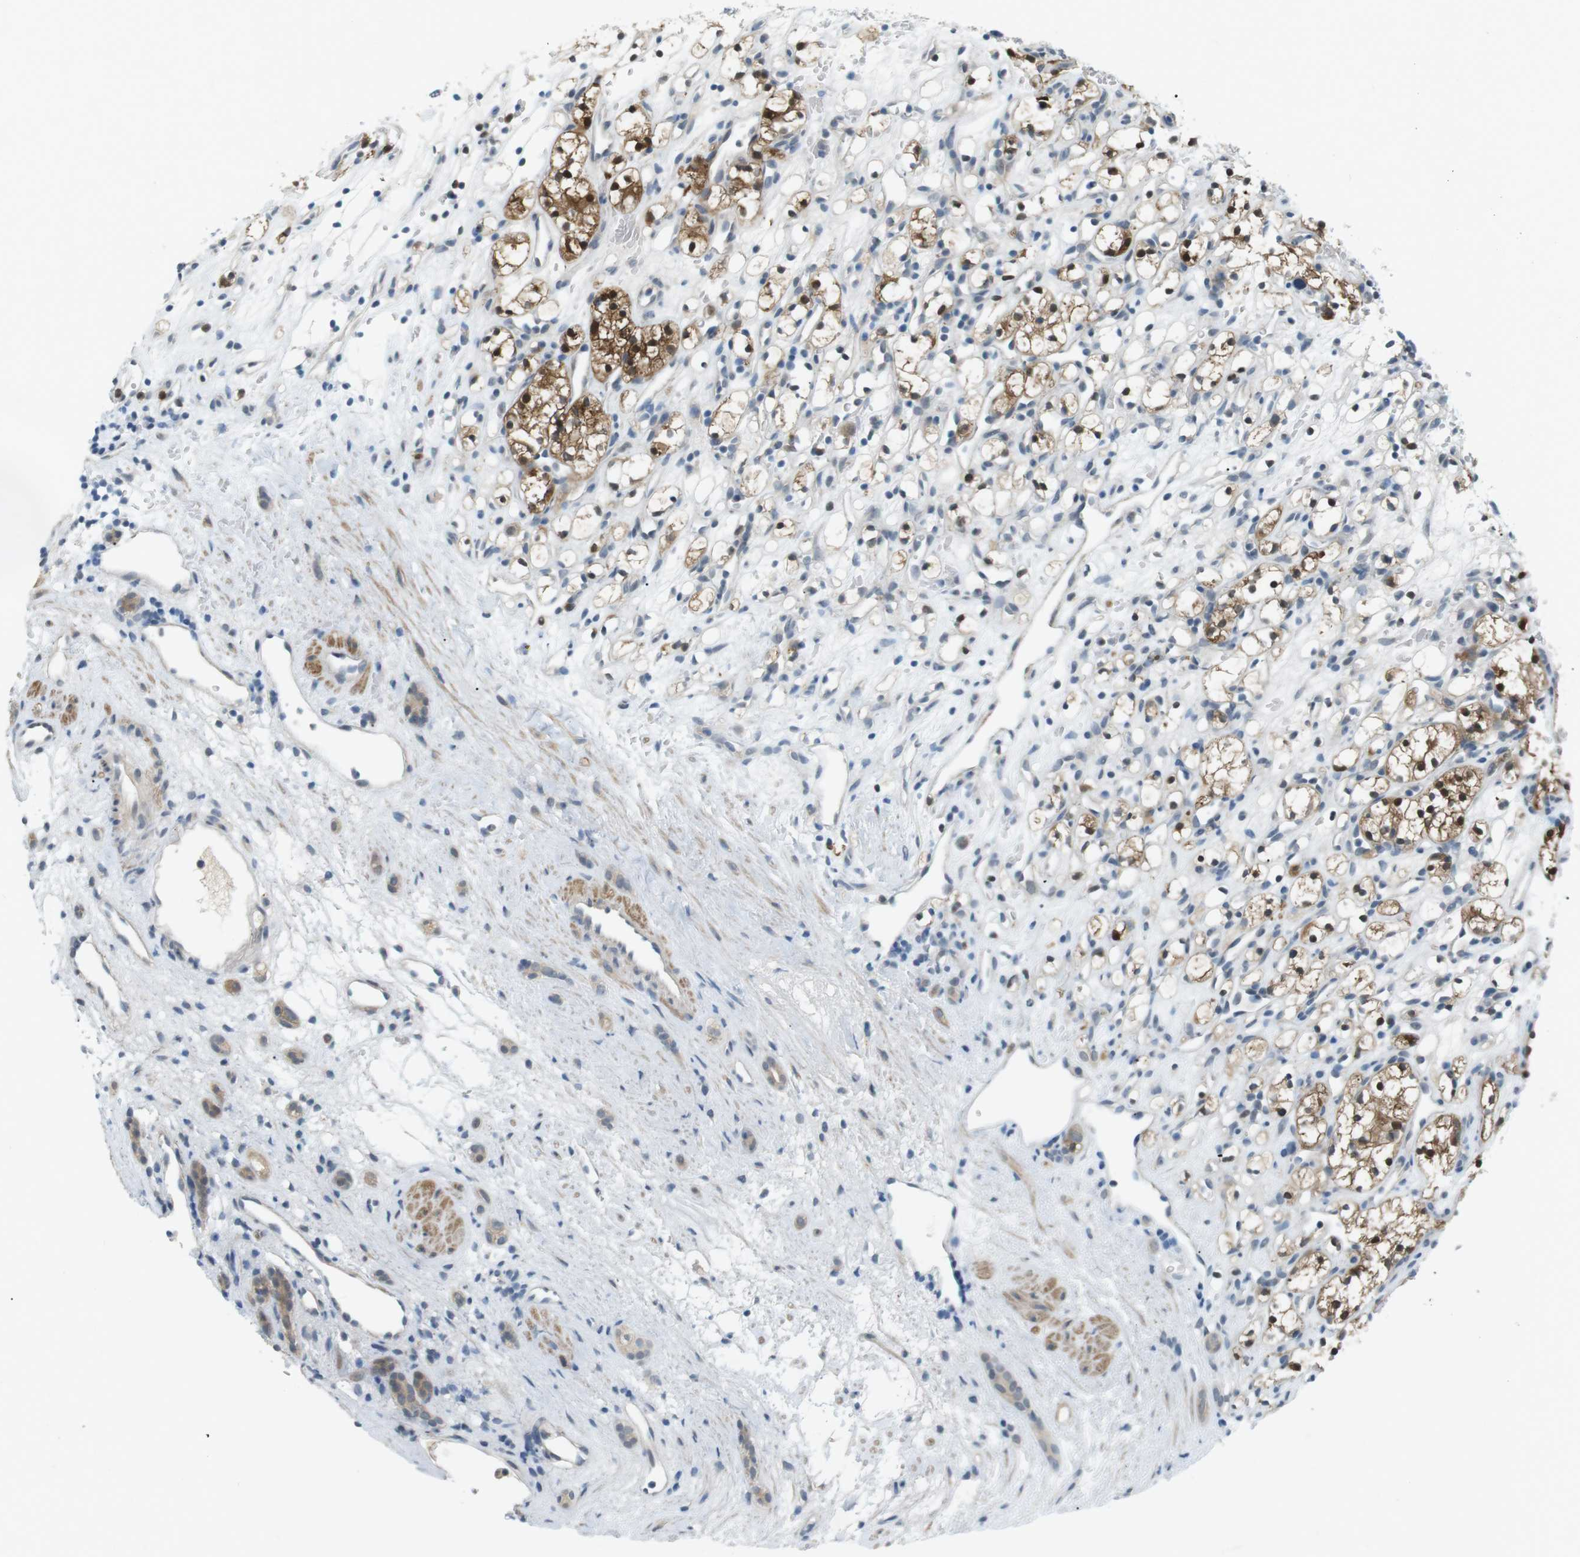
{"staining": {"intensity": "moderate", "quantity": "25%-75%", "location": "cytoplasmic/membranous,nuclear"}, "tissue": "renal cancer", "cell_type": "Tumor cells", "image_type": "cancer", "snomed": [{"axis": "morphology", "description": "Adenocarcinoma, NOS"}, {"axis": "topography", "description": "Kidney"}], "caption": "Approximately 25%-75% of tumor cells in human renal cancer (adenocarcinoma) show moderate cytoplasmic/membranous and nuclear protein expression as visualized by brown immunohistochemical staining.", "gene": "RTN3", "patient": {"sex": "female", "age": 60}}